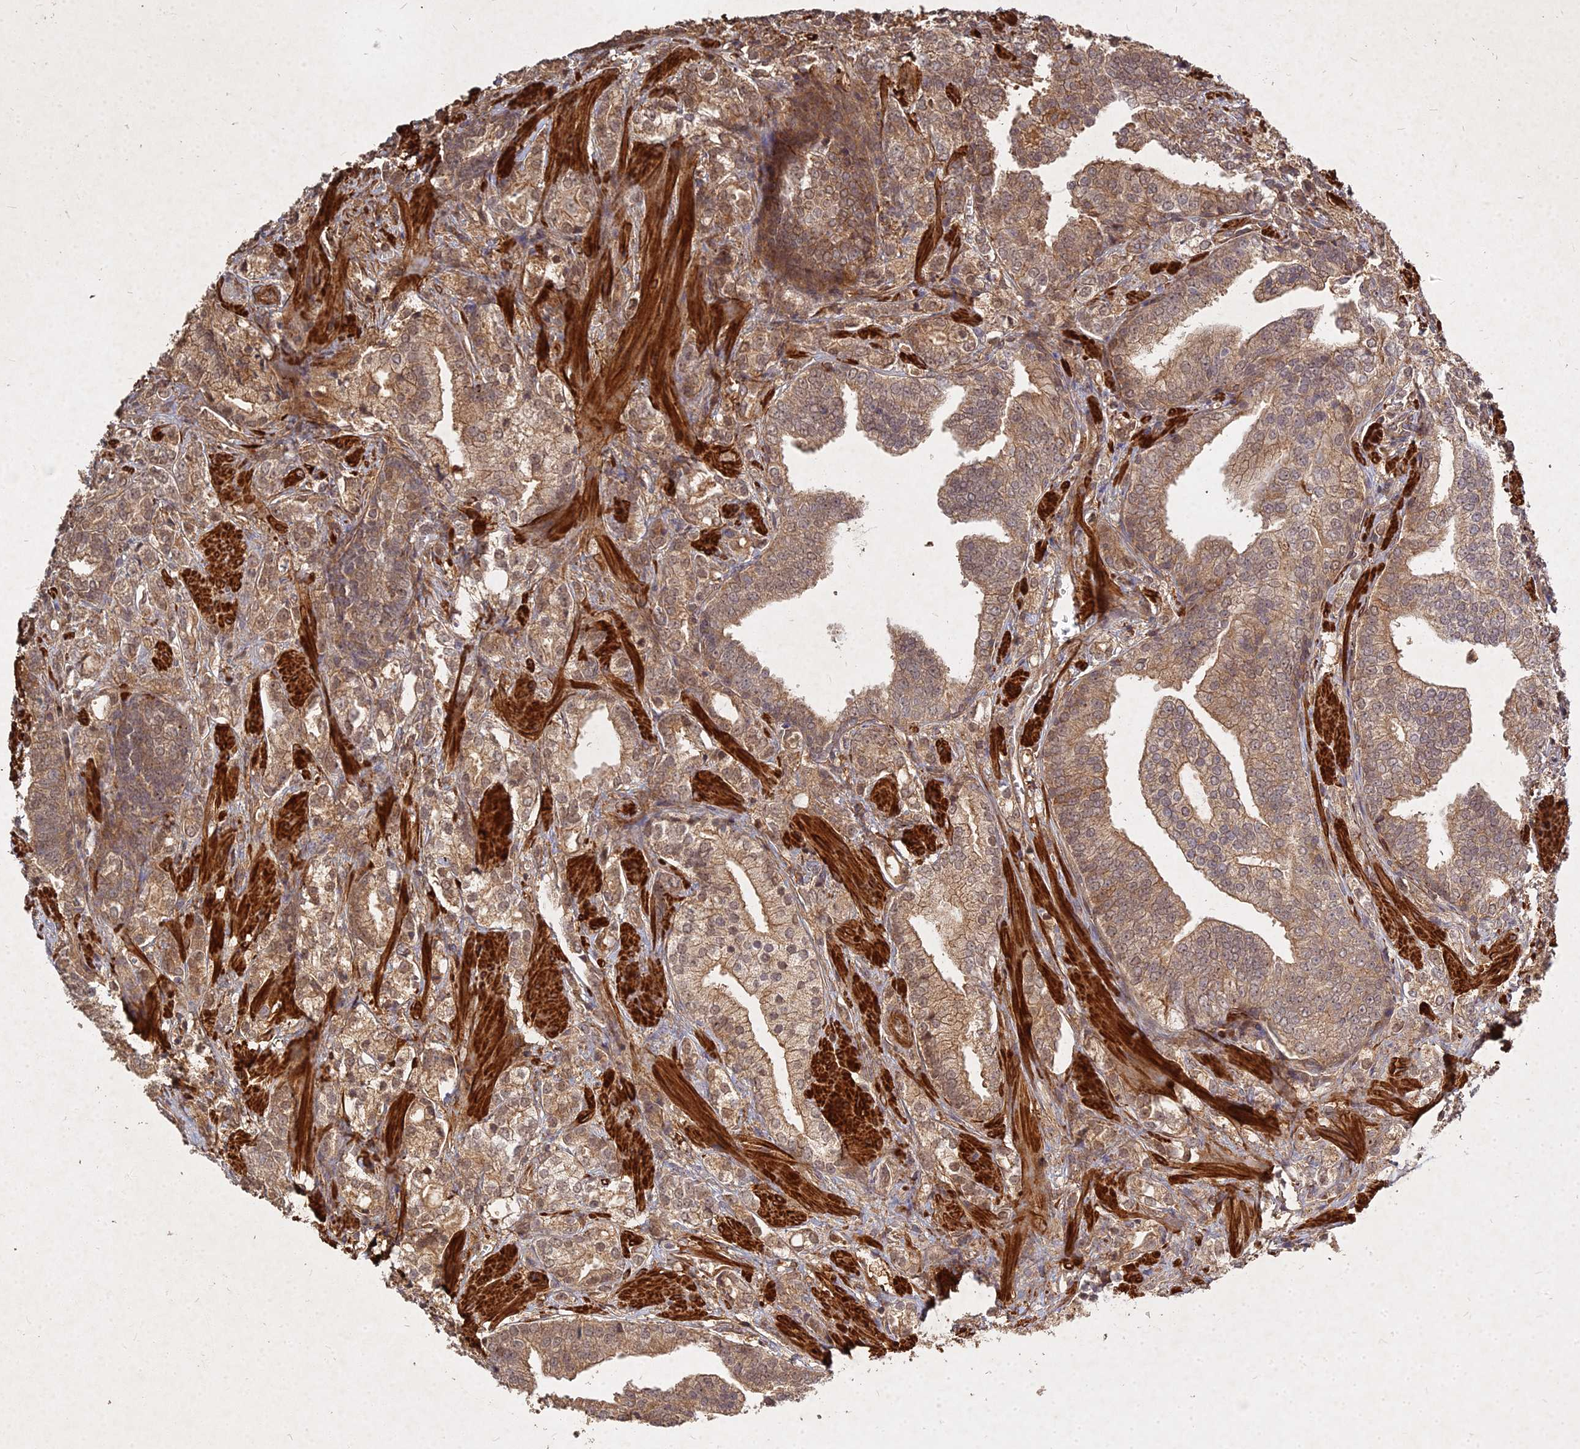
{"staining": {"intensity": "moderate", "quantity": ">75%", "location": "cytoplasmic/membranous,nuclear"}, "tissue": "prostate cancer", "cell_type": "Tumor cells", "image_type": "cancer", "snomed": [{"axis": "morphology", "description": "Adenocarcinoma, High grade"}, {"axis": "topography", "description": "Prostate"}], "caption": "Immunohistochemistry (DAB (3,3'-diaminobenzidine)) staining of prostate adenocarcinoma (high-grade) reveals moderate cytoplasmic/membranous and nuclear protein staining in about >75% of tumor cells.", "gene": "UBE2W", "patient": {"sex": "male", "age": 50}}